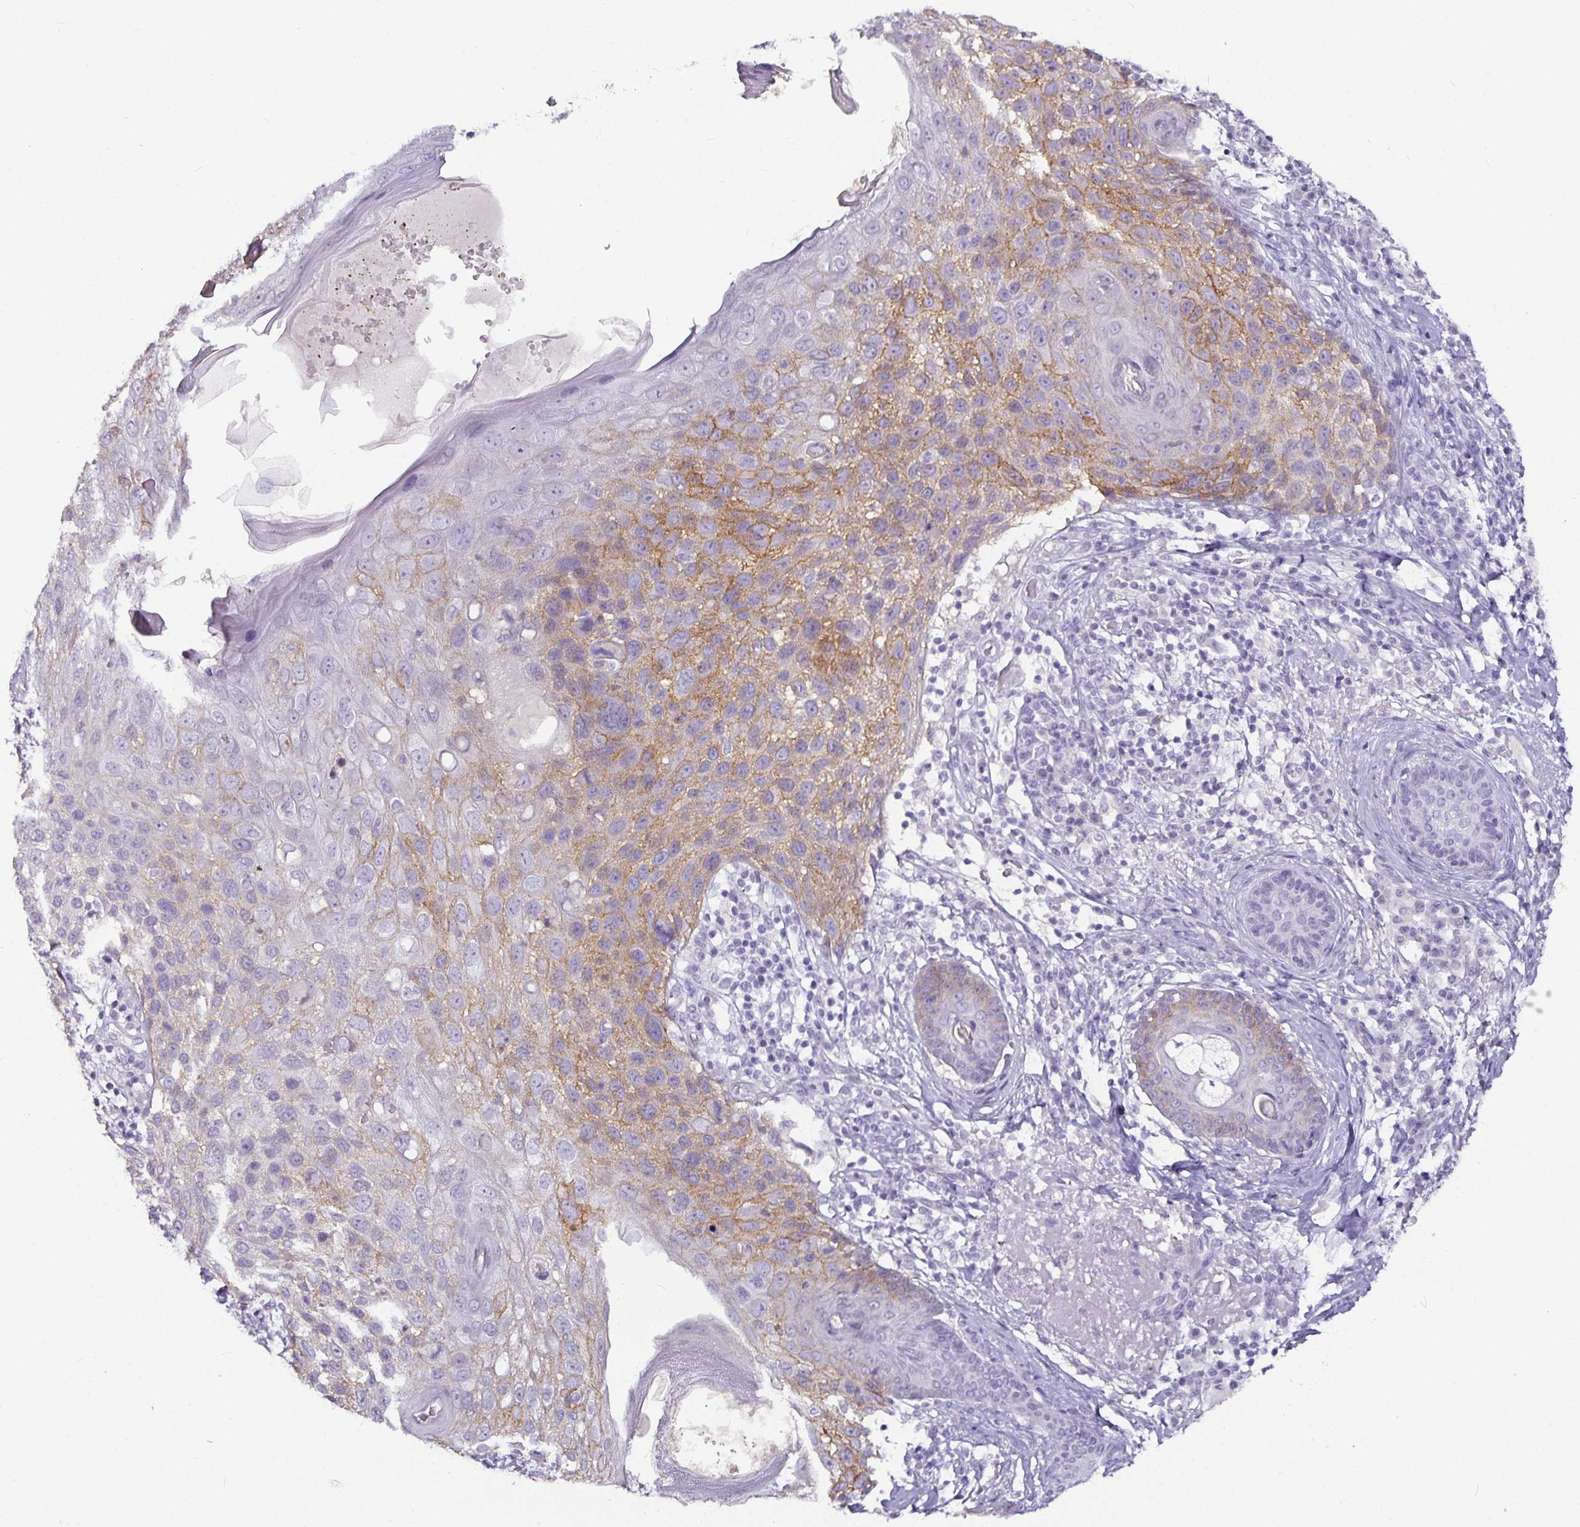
{"staining": {"intensity": "moderate", "quantity": "25%-75%", "location": "cytoplasmic/membranous"}, "tissue": "skin cancer", "cell_type": "Tumor cells", "image_type": "cancer", "snomed": [{"axis": "morphology", "description": "Squamous cell carcinoma, NOS"}, {"axis": "topography", "description": "Skin"}], "caption": "The histopathology image reveals a brown stain indicating the presence of a protein in the cytoplasmic/membranous of tumor cells in skin cancer (squamous cell carcinoma).", "gene": "CA12", "patient": {"sex": "female", "age": 87}}